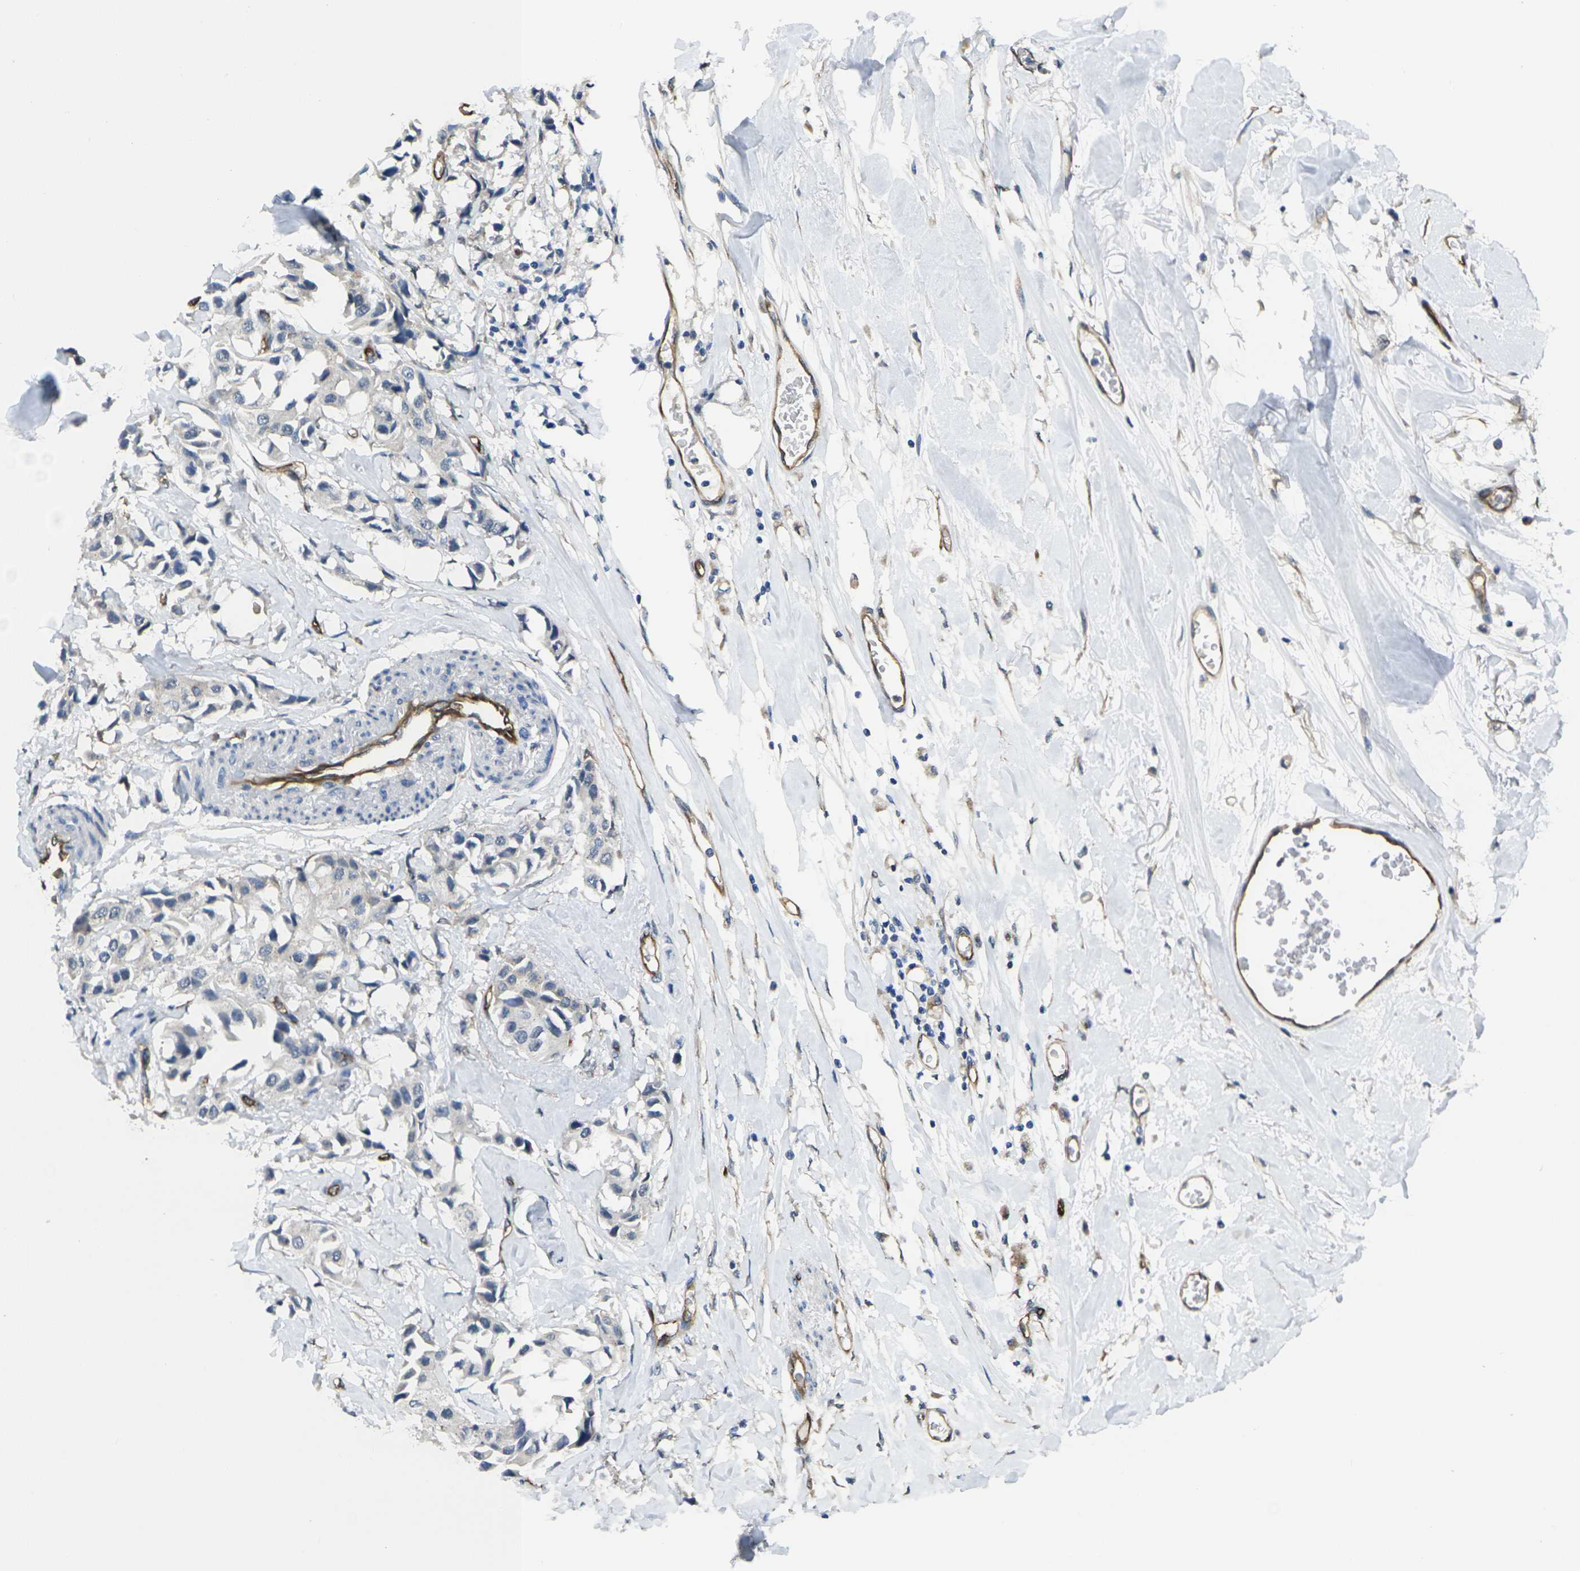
{"staining": {"intensity": "negative", "quantity": "none", "location": "none"}, "tissue": "breast cancer", "cell_type": "Tumor cells", "image_type": "cancer", "snomed": [{"axis": "morphology", "description": "Duct carcinoma"}, {"axis": "topography", "description": "Breast"}], "caption": "IHC of human breast cancer demonstrates no expression in tumor cells.", "gene": "HSPA12B", "patient": {"sex": "female", "age": 80}}